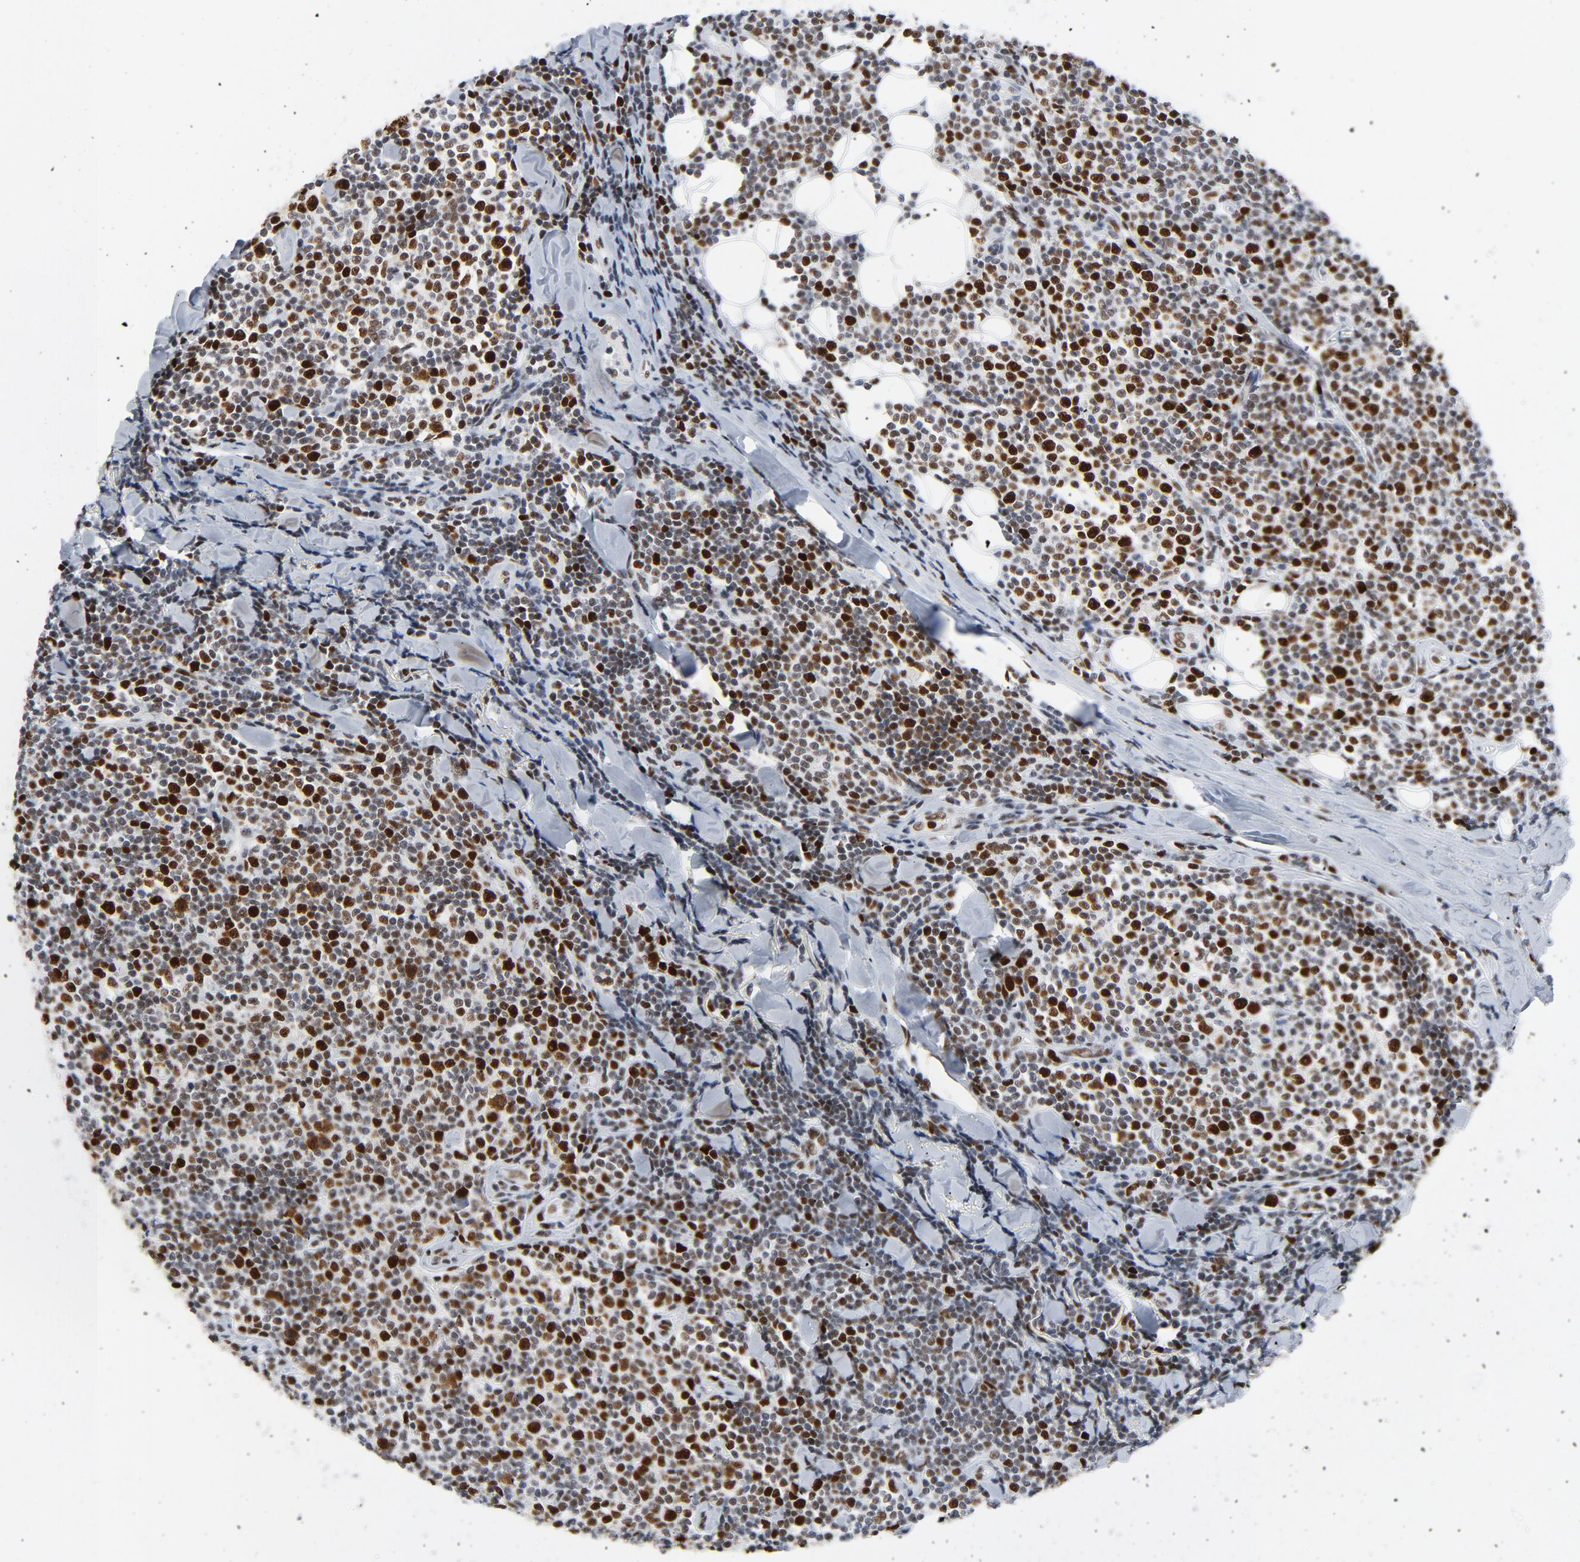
{"staining": {"intensity": "strong", "quantity": "25%-75%", "location": "nuclear"}, "tissue": "lymphoma", "cell_type": "Tumor cells", "image_type": "cancer", "snomed": [{"axis": "morphology", "description": "Malignant lymphoma, non-Hodgkin's type, Low grade"}, {"axis": "topography", "description": "Soft tissue"}], "caption": "A brown stain labels strong nuclear expression of a protein in human malignant lymphoma, non-Hodgkin's type (low-grade) tumor cells. The protein of interest is stained brown, and the nuclei are stained in blue (DAB (3,3'-diaminobenzidine) IHC with brightfield microscopy, high magnification).", "gene": "POLD1", "patient": {"sex": "male", "age": 92}}